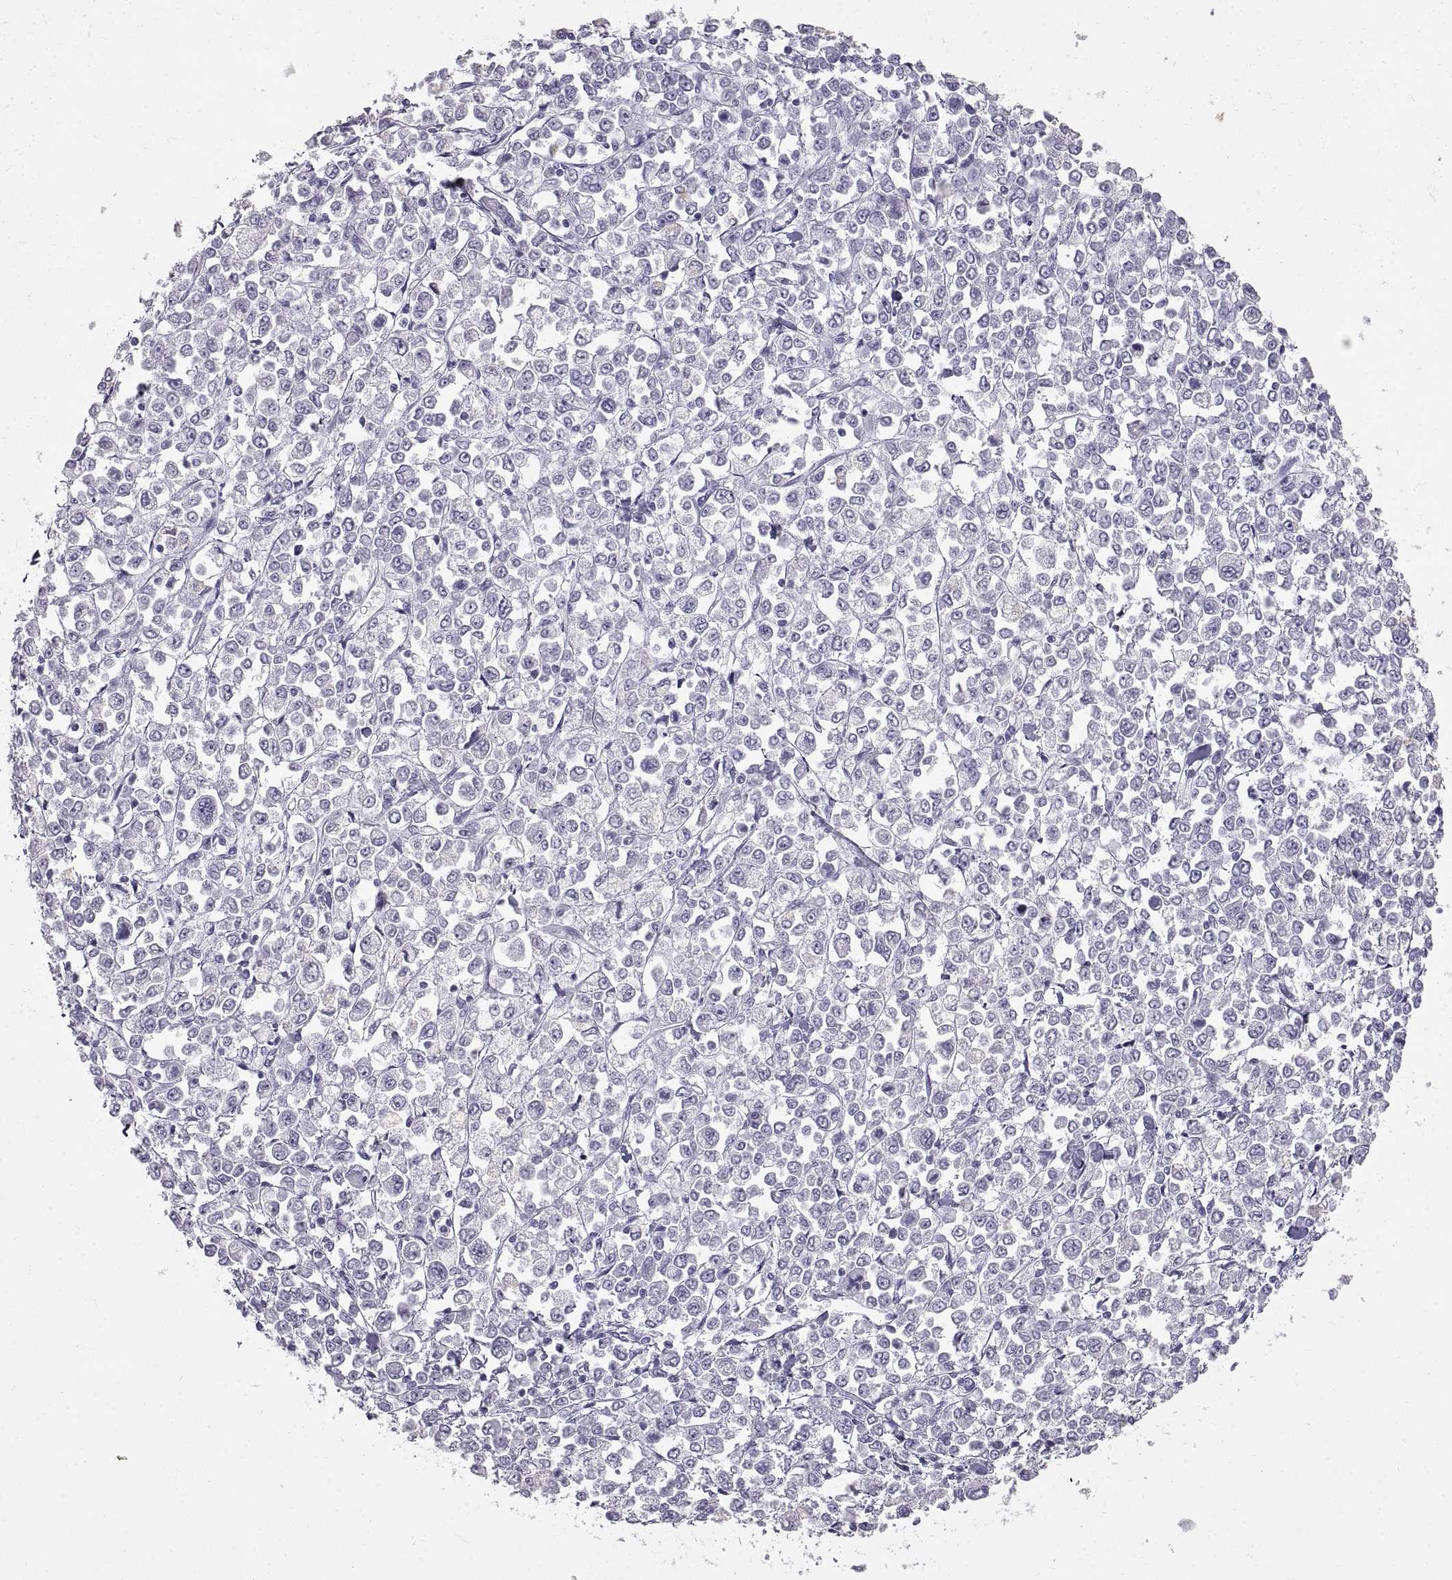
{"staining": {"intensity": "negative", "quantity": "none", "location": "none"}, "tissue": "stomach cancer", "cell_type": "Tumor cells", "image_type": "cancer", "snomed": [{"axis": "morphology", "description": "Adenocarcinoma, NOS"}, {"axis": "topography", "description": "Stomach, upper"}], "caption": "Photomicrograph shows no significant protein positivity in tumor cells of stomach cancer.", "gene": "RLBP1", "patient": {"sex": "male", "age": 70}}